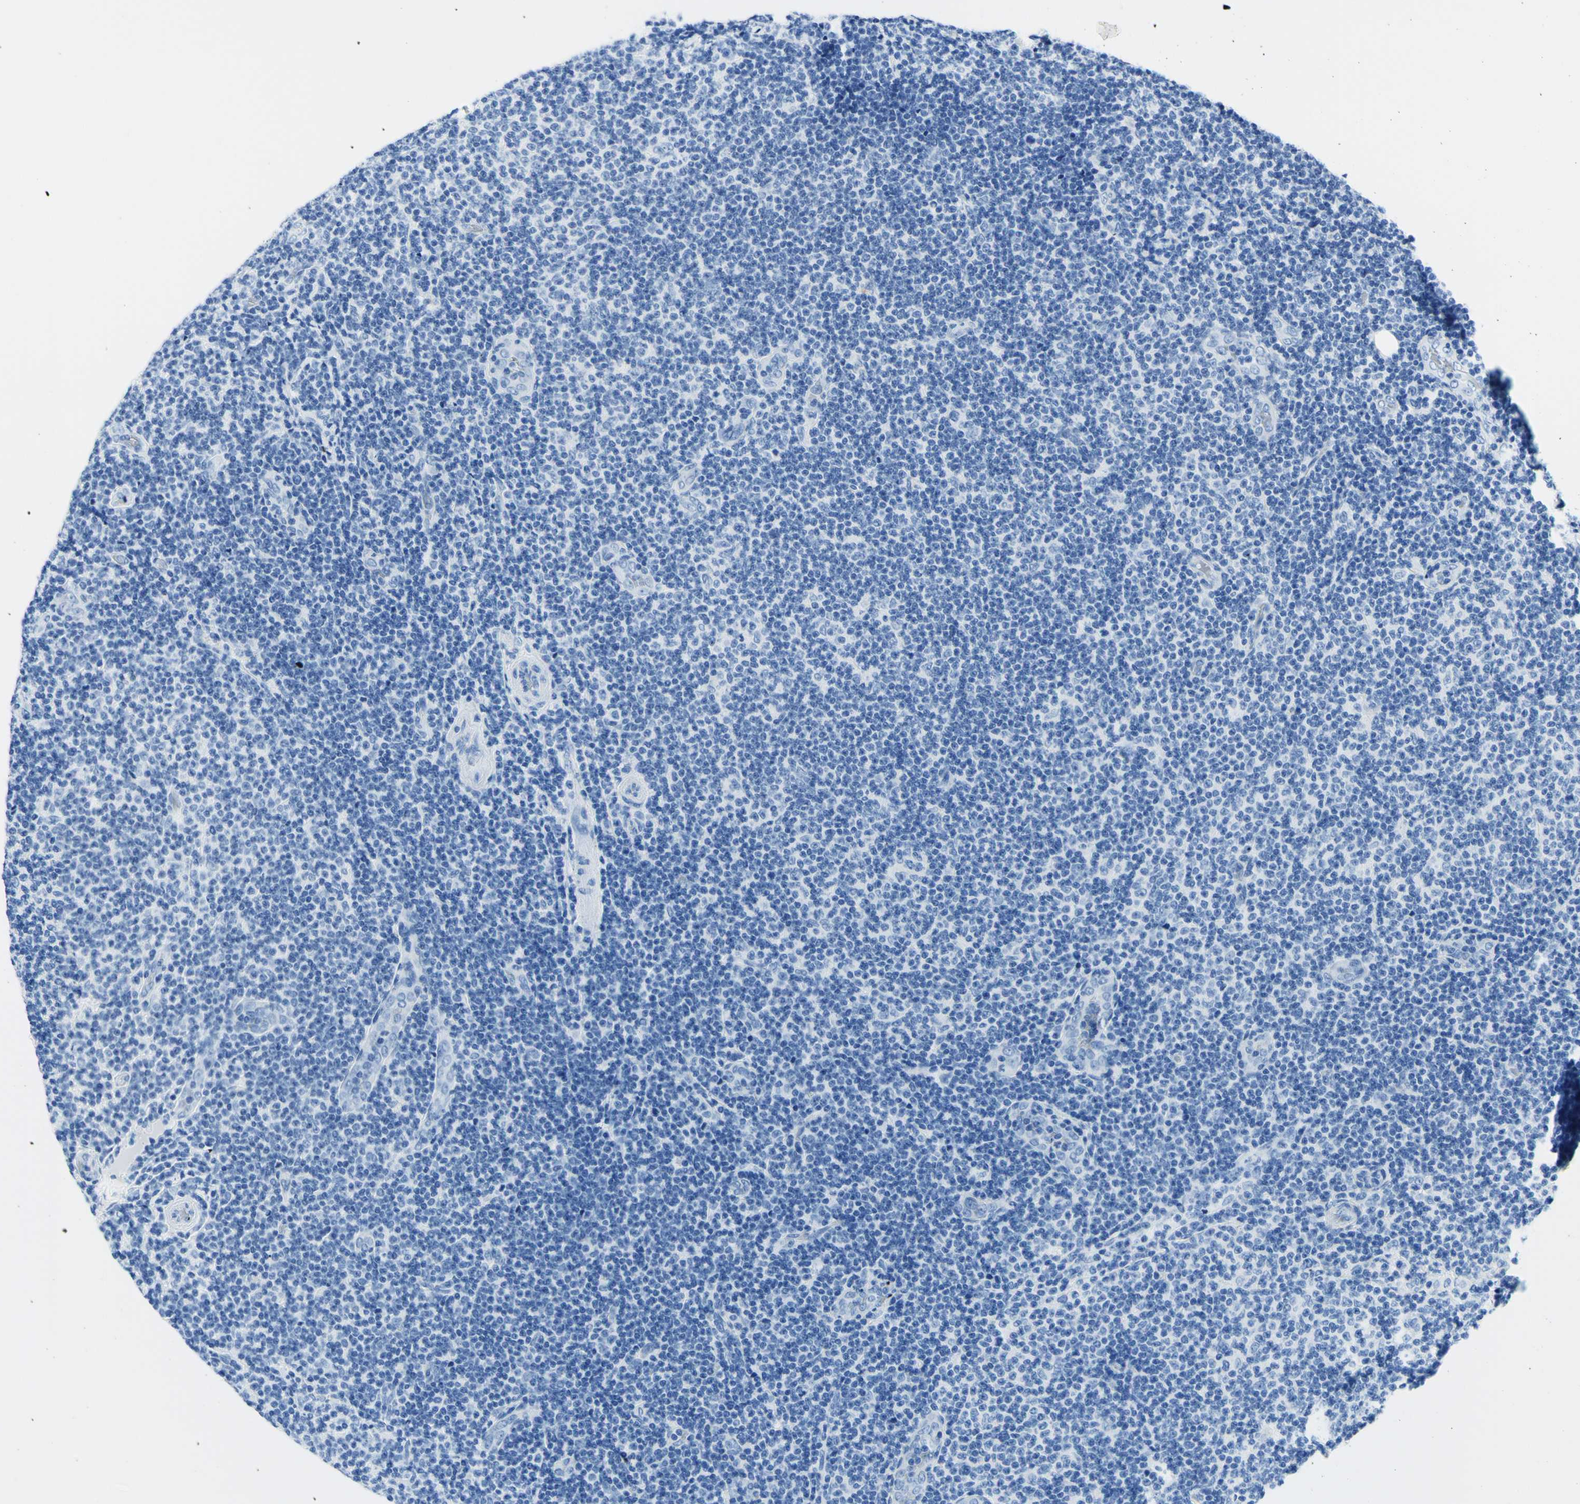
{"staining": {"intensity": "negative", "quantity": "none", "location": "none"}, "tissue": "lymphoma", "cell_type": "Tumor cells", "image_type": "cancer", "snomed": [{"axis": "morphology", "description": "Malignant lymphoma, non-Hodgkin's type, Low grade"}, {"axis": "topography", "description": "Lymph node"}], "caption": "Immunohistochemistry photomicrograph of lymphoma stained for a protein (brown), which reveals no expression in tumor cells.", "gene": "MYH2", "patient": {"sex": "male", "age": 83}}